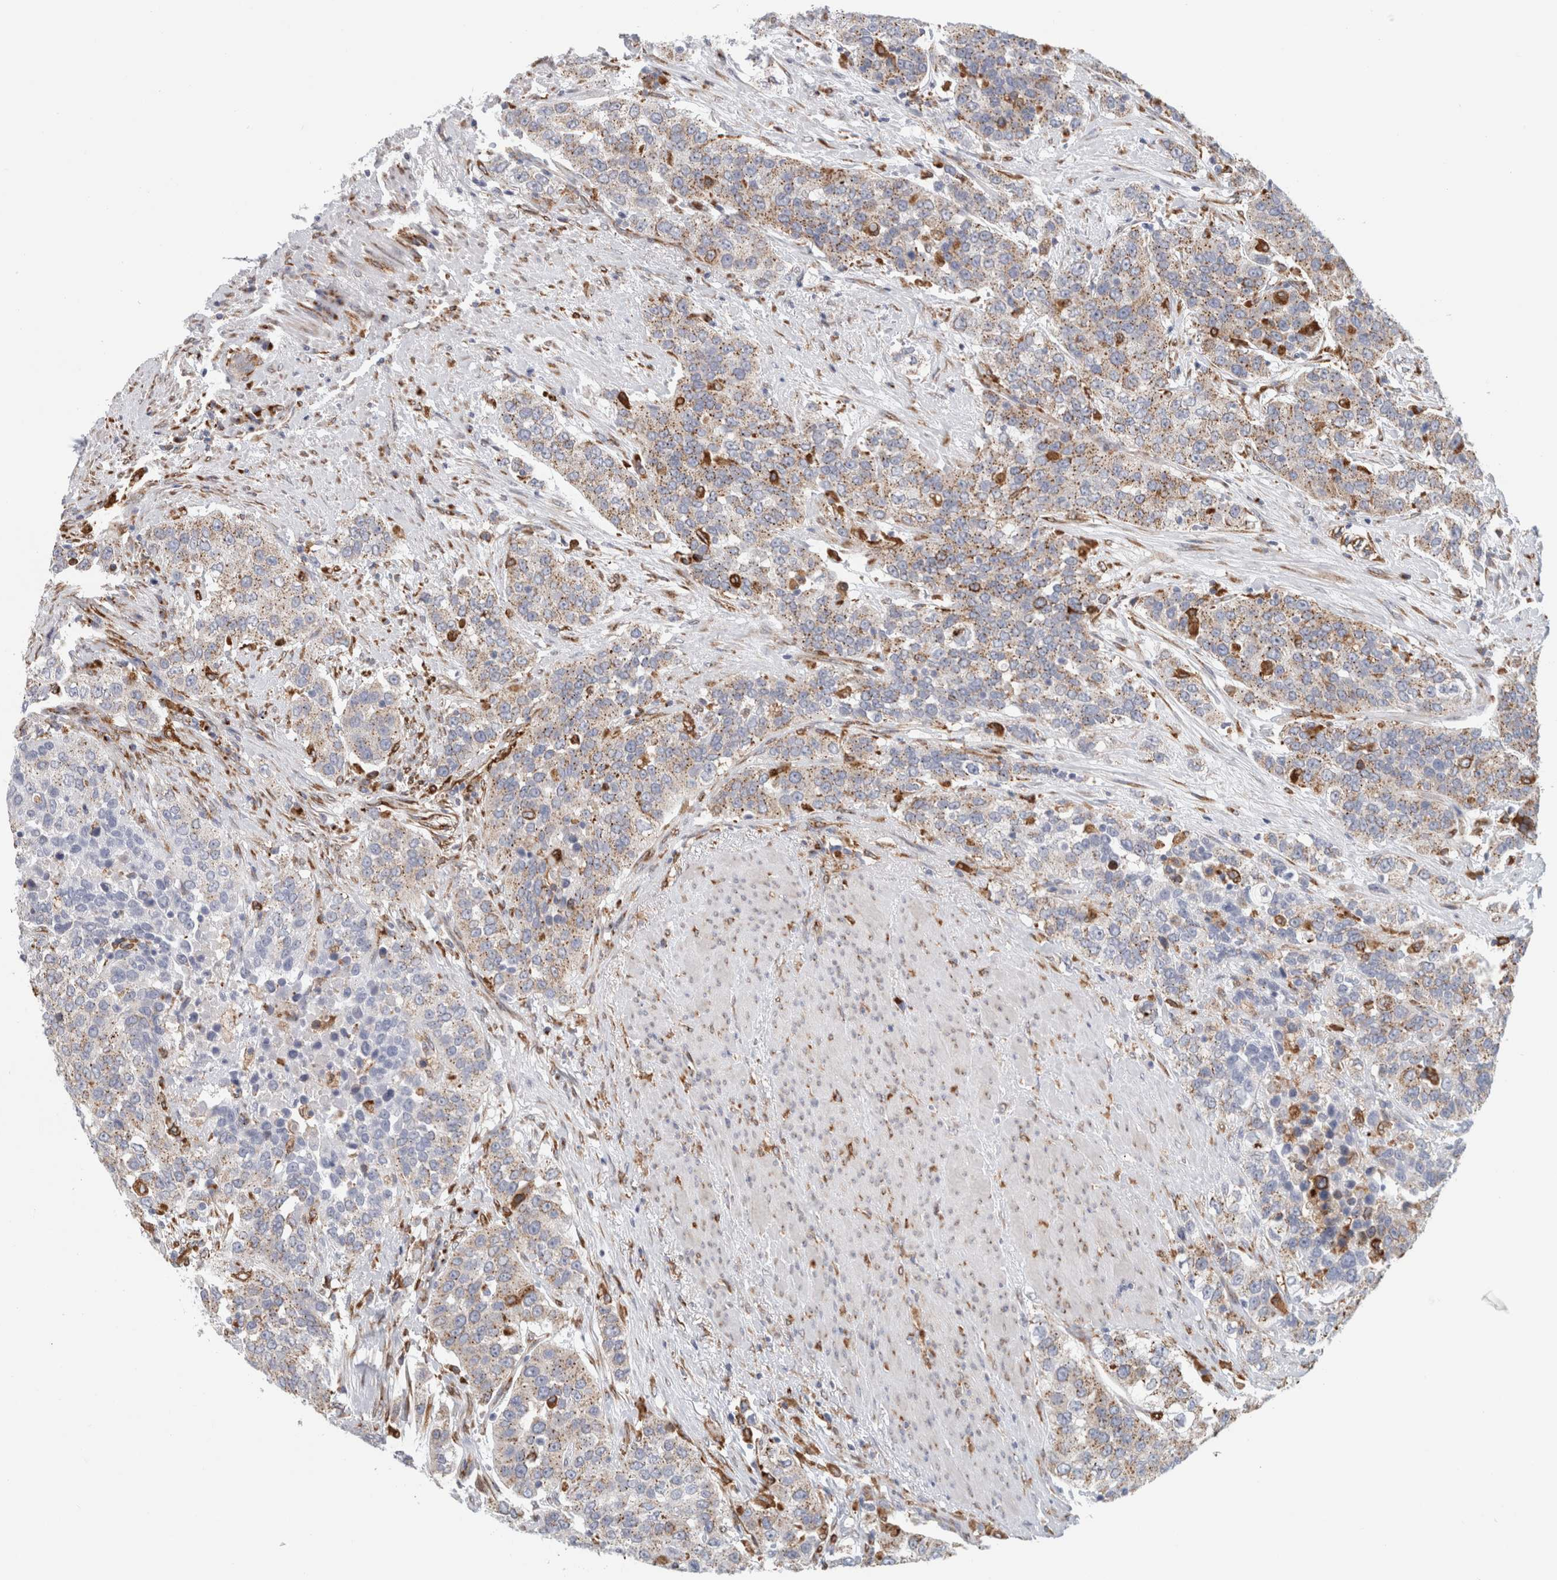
{"staining": {"intensity": "weak", "quantity": ">75%", "location": "cytoplasmic/membranous"}, "tissue": "urothelial cancer", "cell_type": "Tumor cells", "image_type": "cancer", "snomed": [{"axis": "morphology", "description": "Urothelial carcinoma, High grade"}, {"axis": "topography", "description": "Urinary bladder"}], "caption": "Protein expression by immunohistochemistry (IHC) exhibits weak cytoplasmic/membranous positivity in about >75% of tumor cells in urothelial carcinoma (high-grade).", "gene": "MCFD2", "patient": {"sex": "female", "age": 80}}